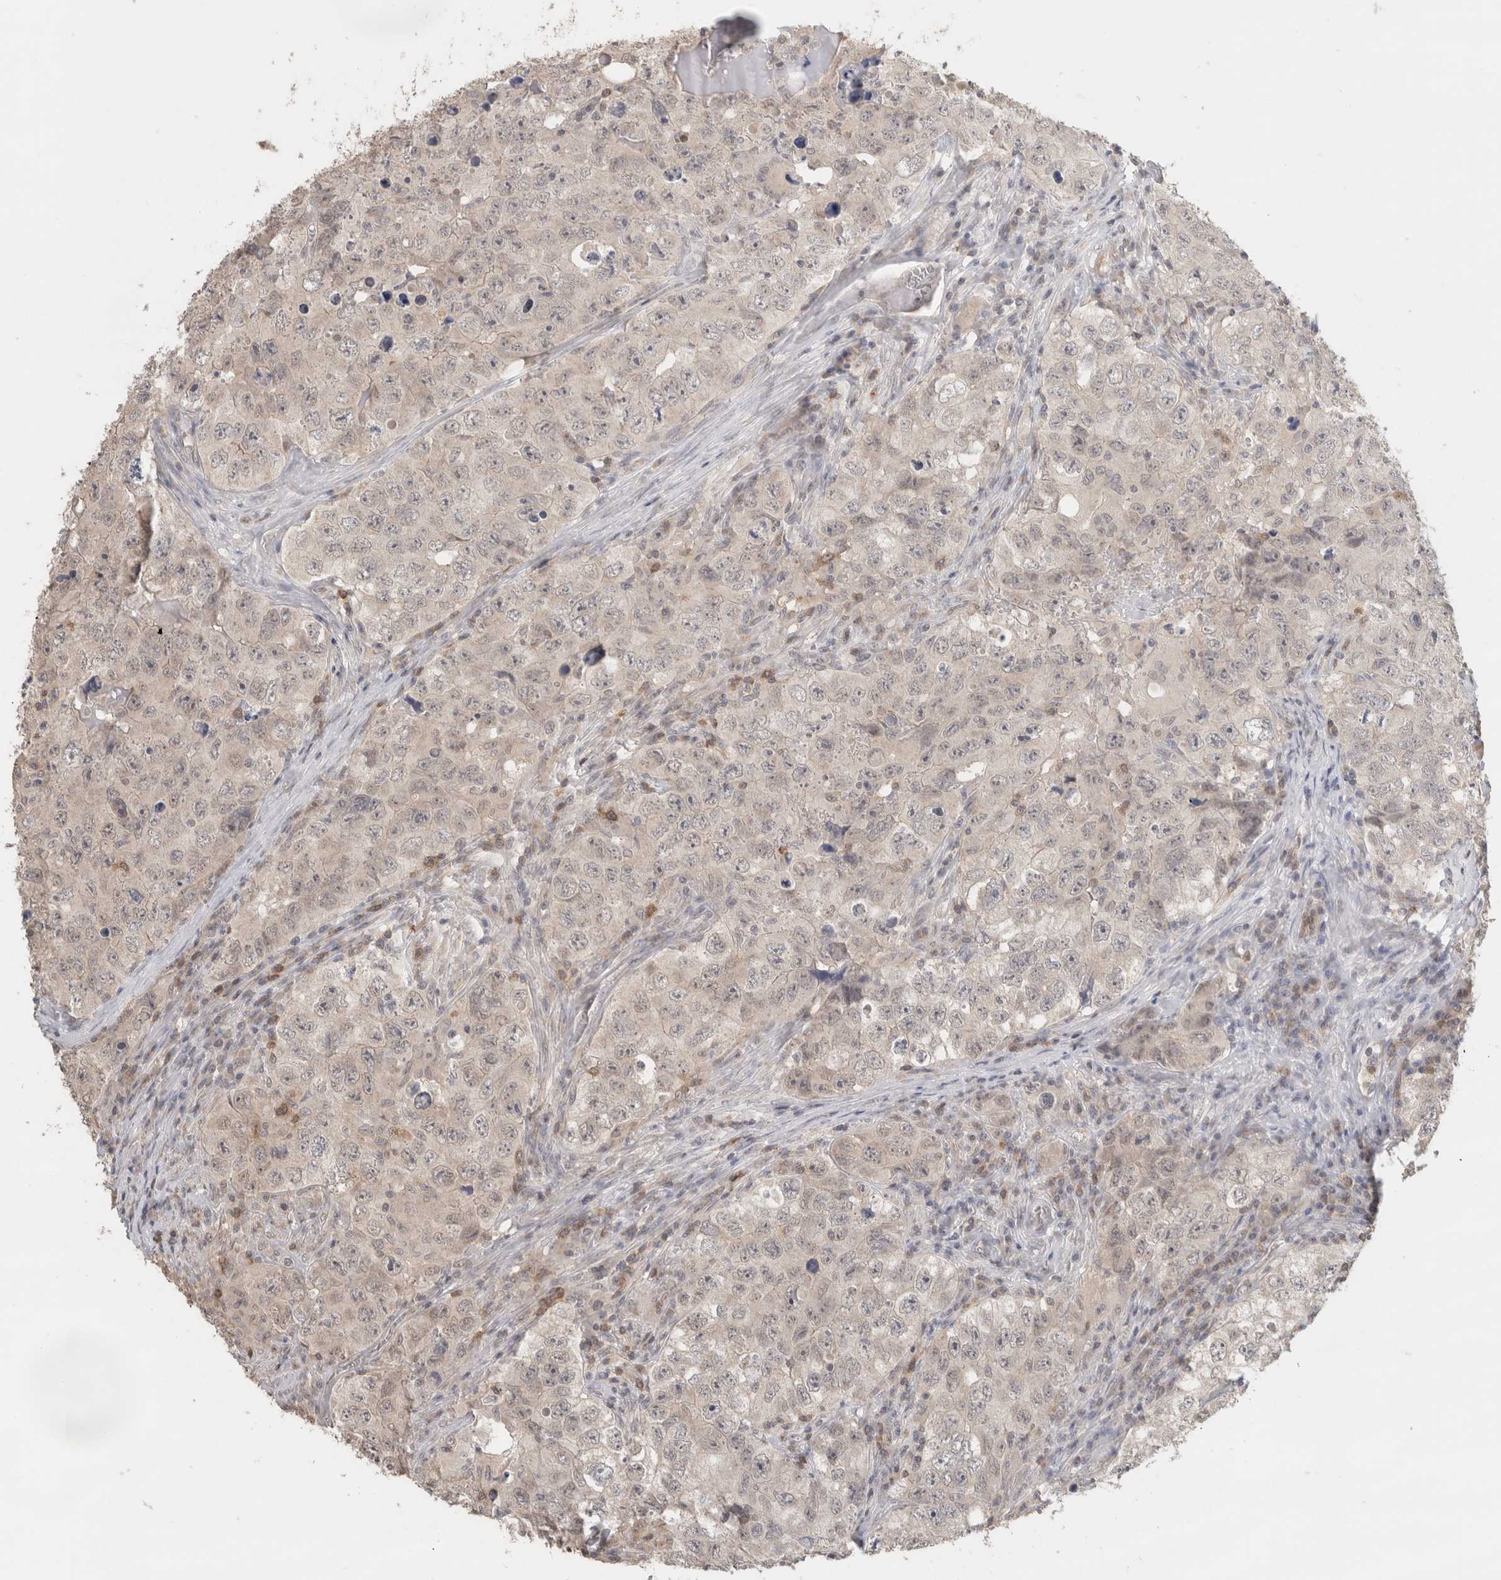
{"staining": {"intensity": "negative", "quantity": "none", "location": "none"}, "tissue": "testis cancer", "cell_type": "Tumor cells", "image_type": "cancer", "snomed": [{"axis": "morphology", "description": "Seminoma, NOS"}, {"axis": "morphology", "description": "Carcinoma, Embryonal, NOS"}, {"axis": "topography", "description": "Testis"}], "caption": "Tumor cells are negative for protein expression in human testis cancer (seminoma).", "gene": "TRAT1", "patient": {"sex": "male", "age": 43}}